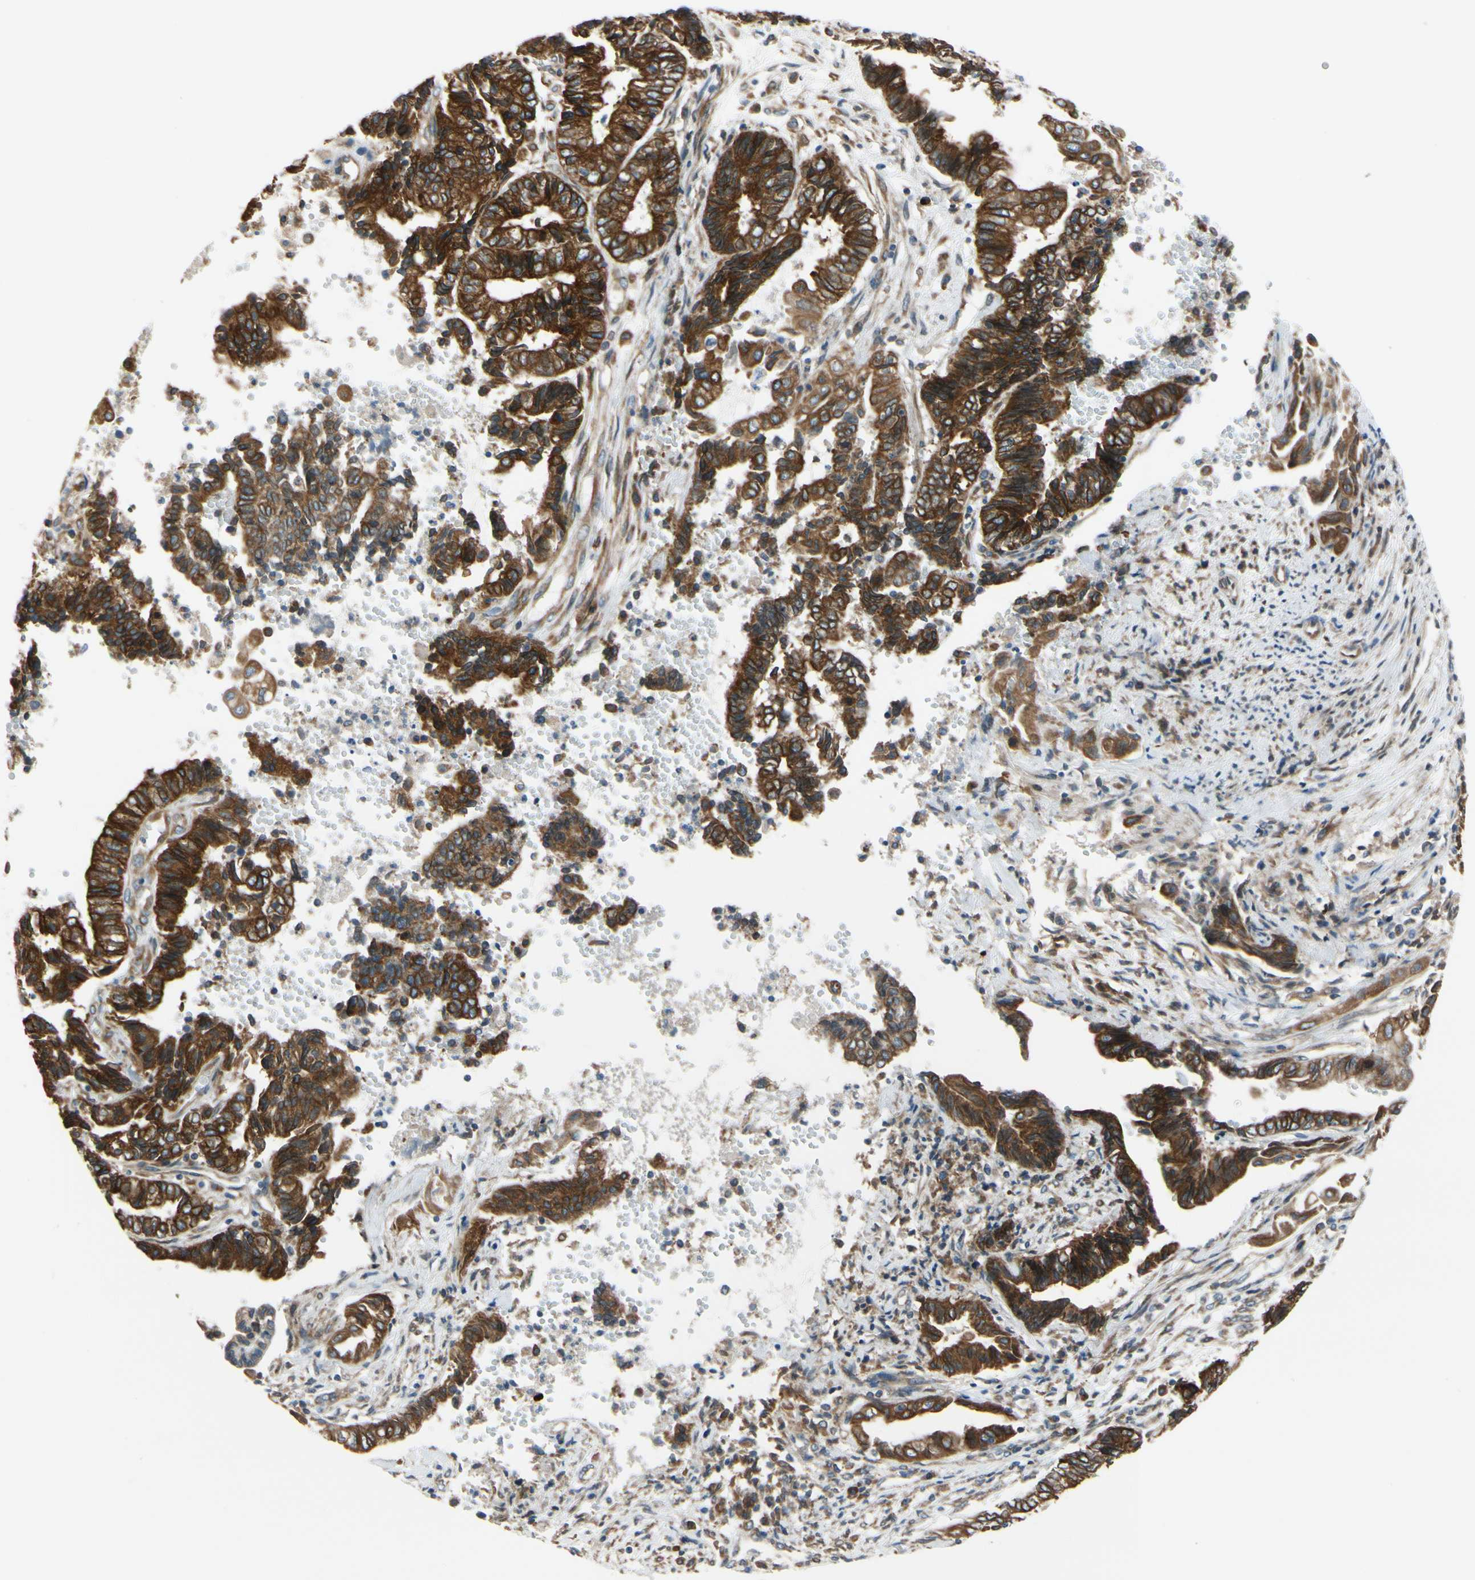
{"staining": {"intensity": "strong", "quantity": ">75%", "location": "cytoplasmic/membranous"}, "tissue": "endometrial cancer", "cell_type": "Tumor cells", "image_type": "cancer", "snomed": [{"axis": "morphology", "description": "Adenocarcinoma, NOS"}, {"axis": "topography", "description": "Uterus"}, {"axis": "topography", "description": "Endometrium"}], "caption": "Protein staining of endometrial cancer tissue shows strong cytoplasmic/membranous expression in about >75% of tumor cells.", "gene": "CLCC1", "patient": {"sex": "female", "age": 70}}